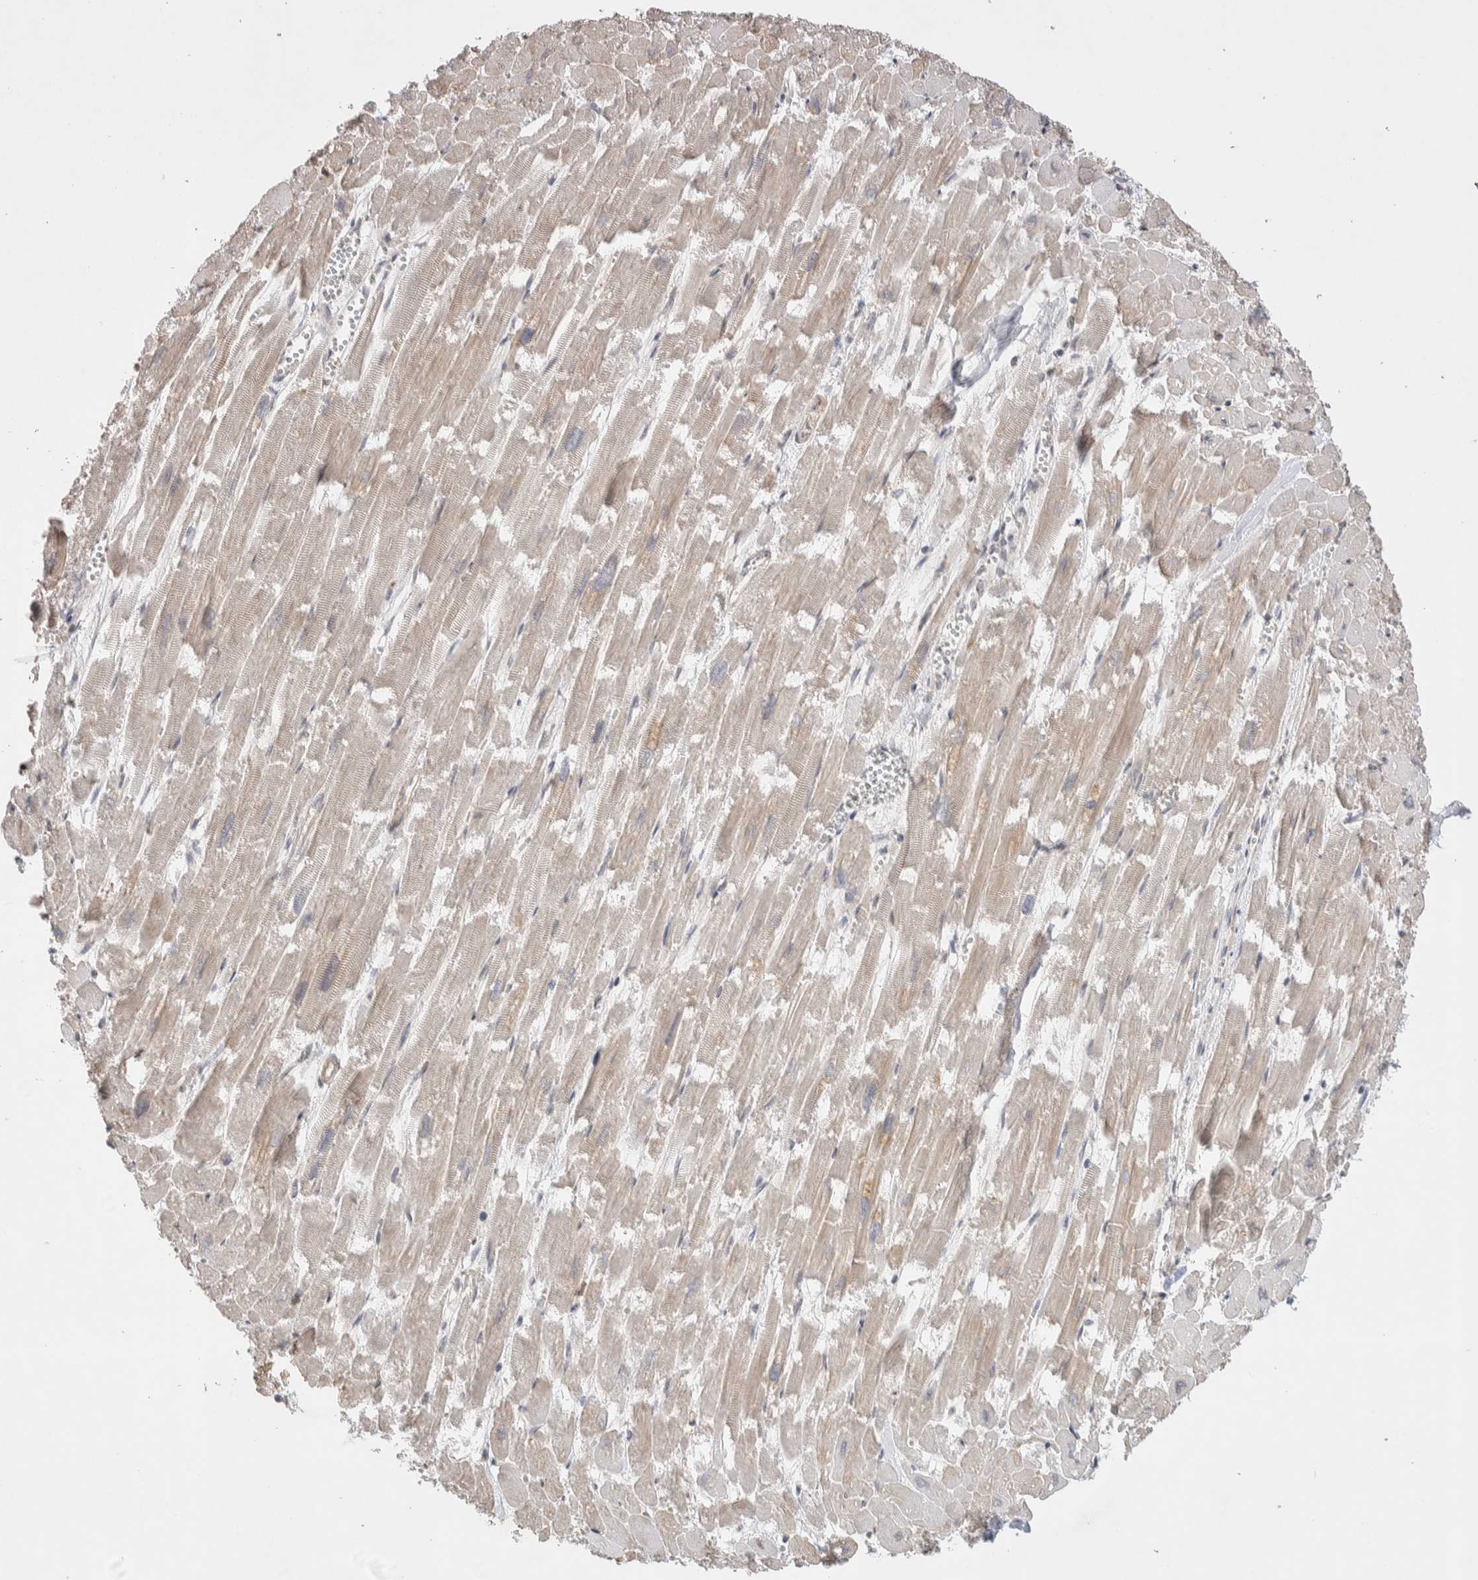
{"staining": {"intensity": "weak", "quantity": "25%-75%", "location": "cytoplasmic/membranous"}, "tissue": "heart muscle", "cell_type": "Cardiomyocytes", "image_type": "normal", "snomed": [{"axis": "morphology", "description": "Normal tissue, NOS"}, {"axis": "topography", "description": "Heart"}], "caption": "This image reveals unremarkable heart muscle stained with immunohistochemistry (IHC) to label a protein in brown. The cytoplasmic/membranous of cardiomyocytes show weak positivity for the protein. Nuclei are counter-stained blue.", "gene": "ZNF704", "patient": {"sex": "male", "age": 54}}